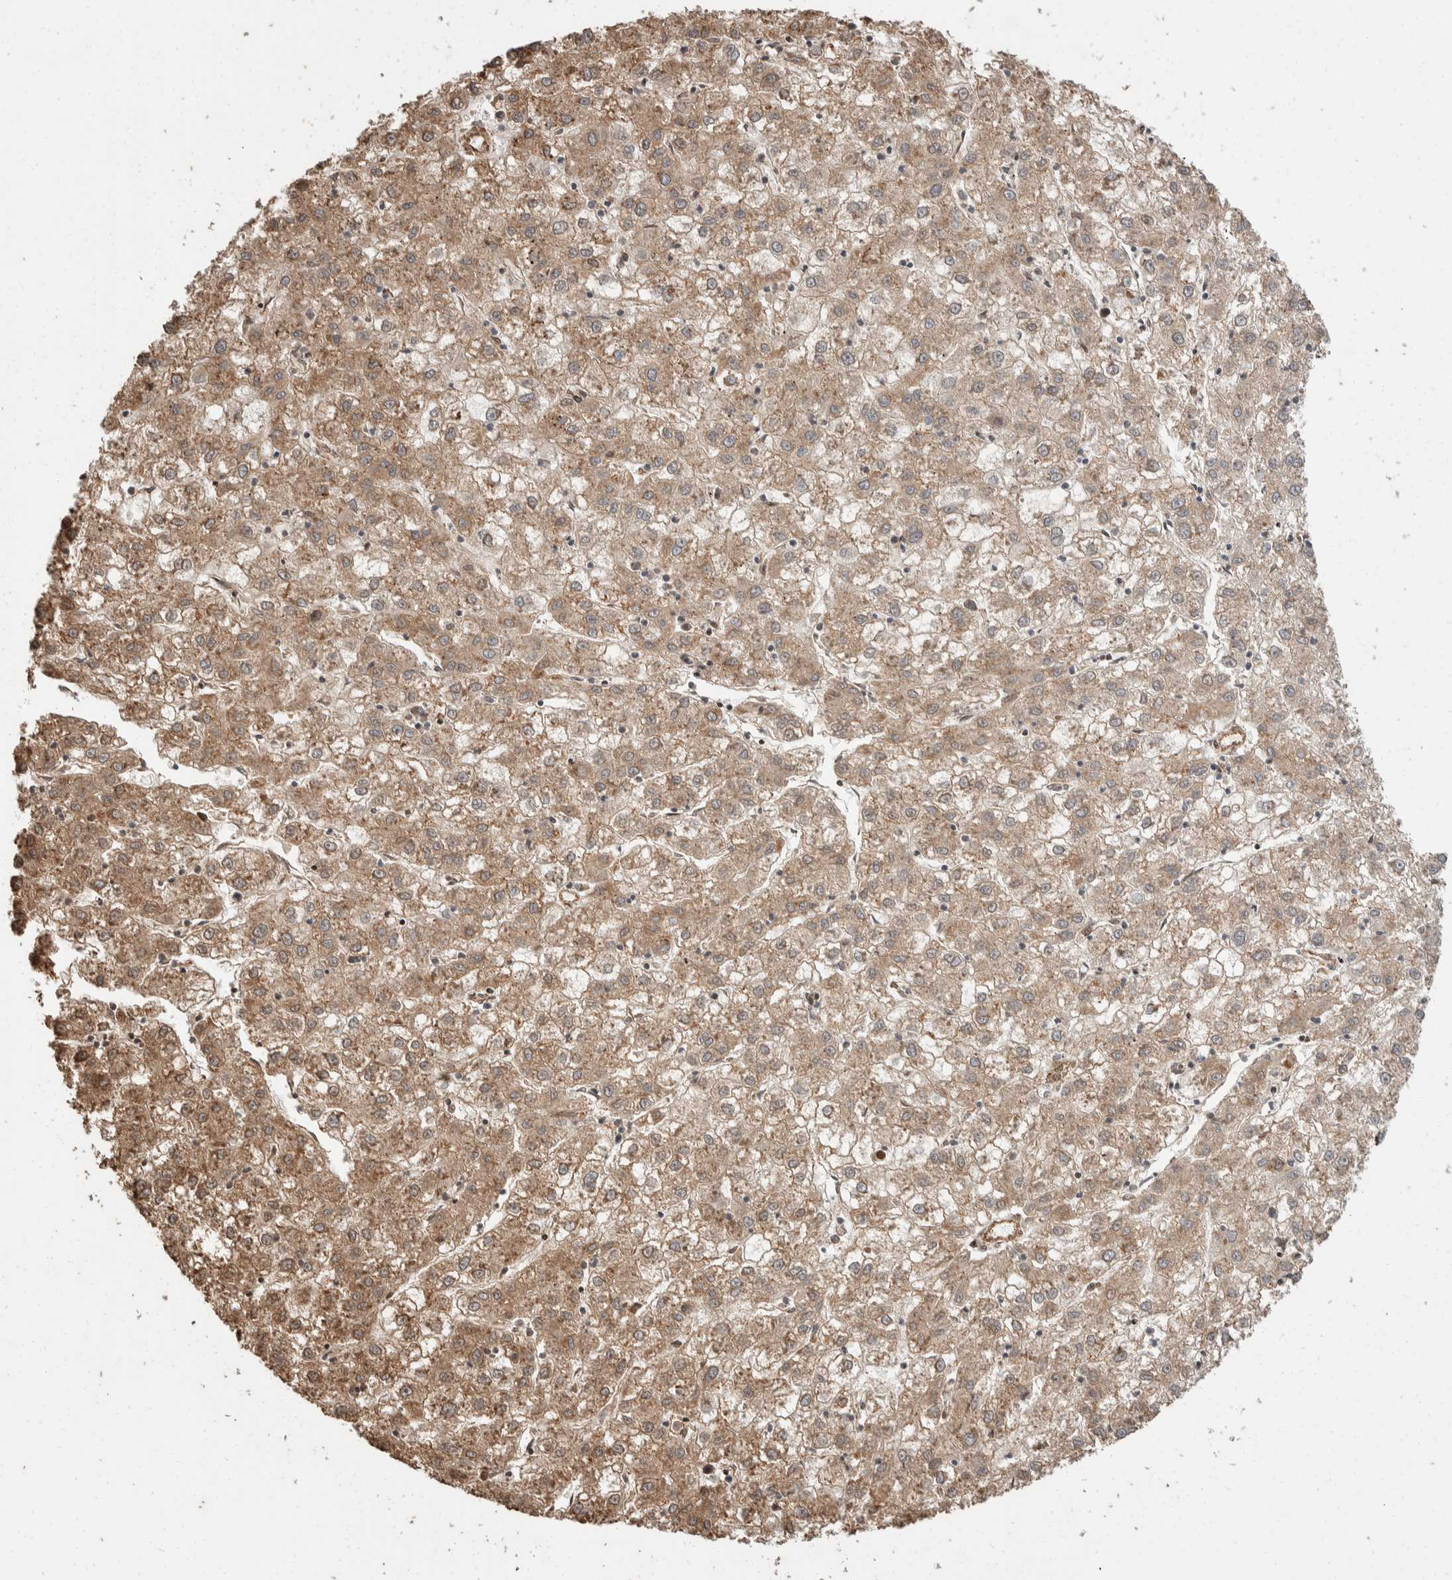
{"staining": {"intensity": "moderate", "quantity": ">75%", "location": "cytoplasmic/membranous"}, "tissue": "liver cancer", "cell_type": "Tumor cells", "image_type": "cancer", "snomed": [{"axis": "morphology", "description": "Carcinoma, Hepatocellular, NOS"}, {"axis": "topography", "description": "Liver"}], "caption": "This photomicrograph demonstrates immunohistochemistry staining of liver hepatocellular carcinoma, with medium moderate cytoplasmic/membranous staining in approximately >75% of tumor cells.", "gene": "ERC1", "patient": {"sex": "male", "age": 72}}